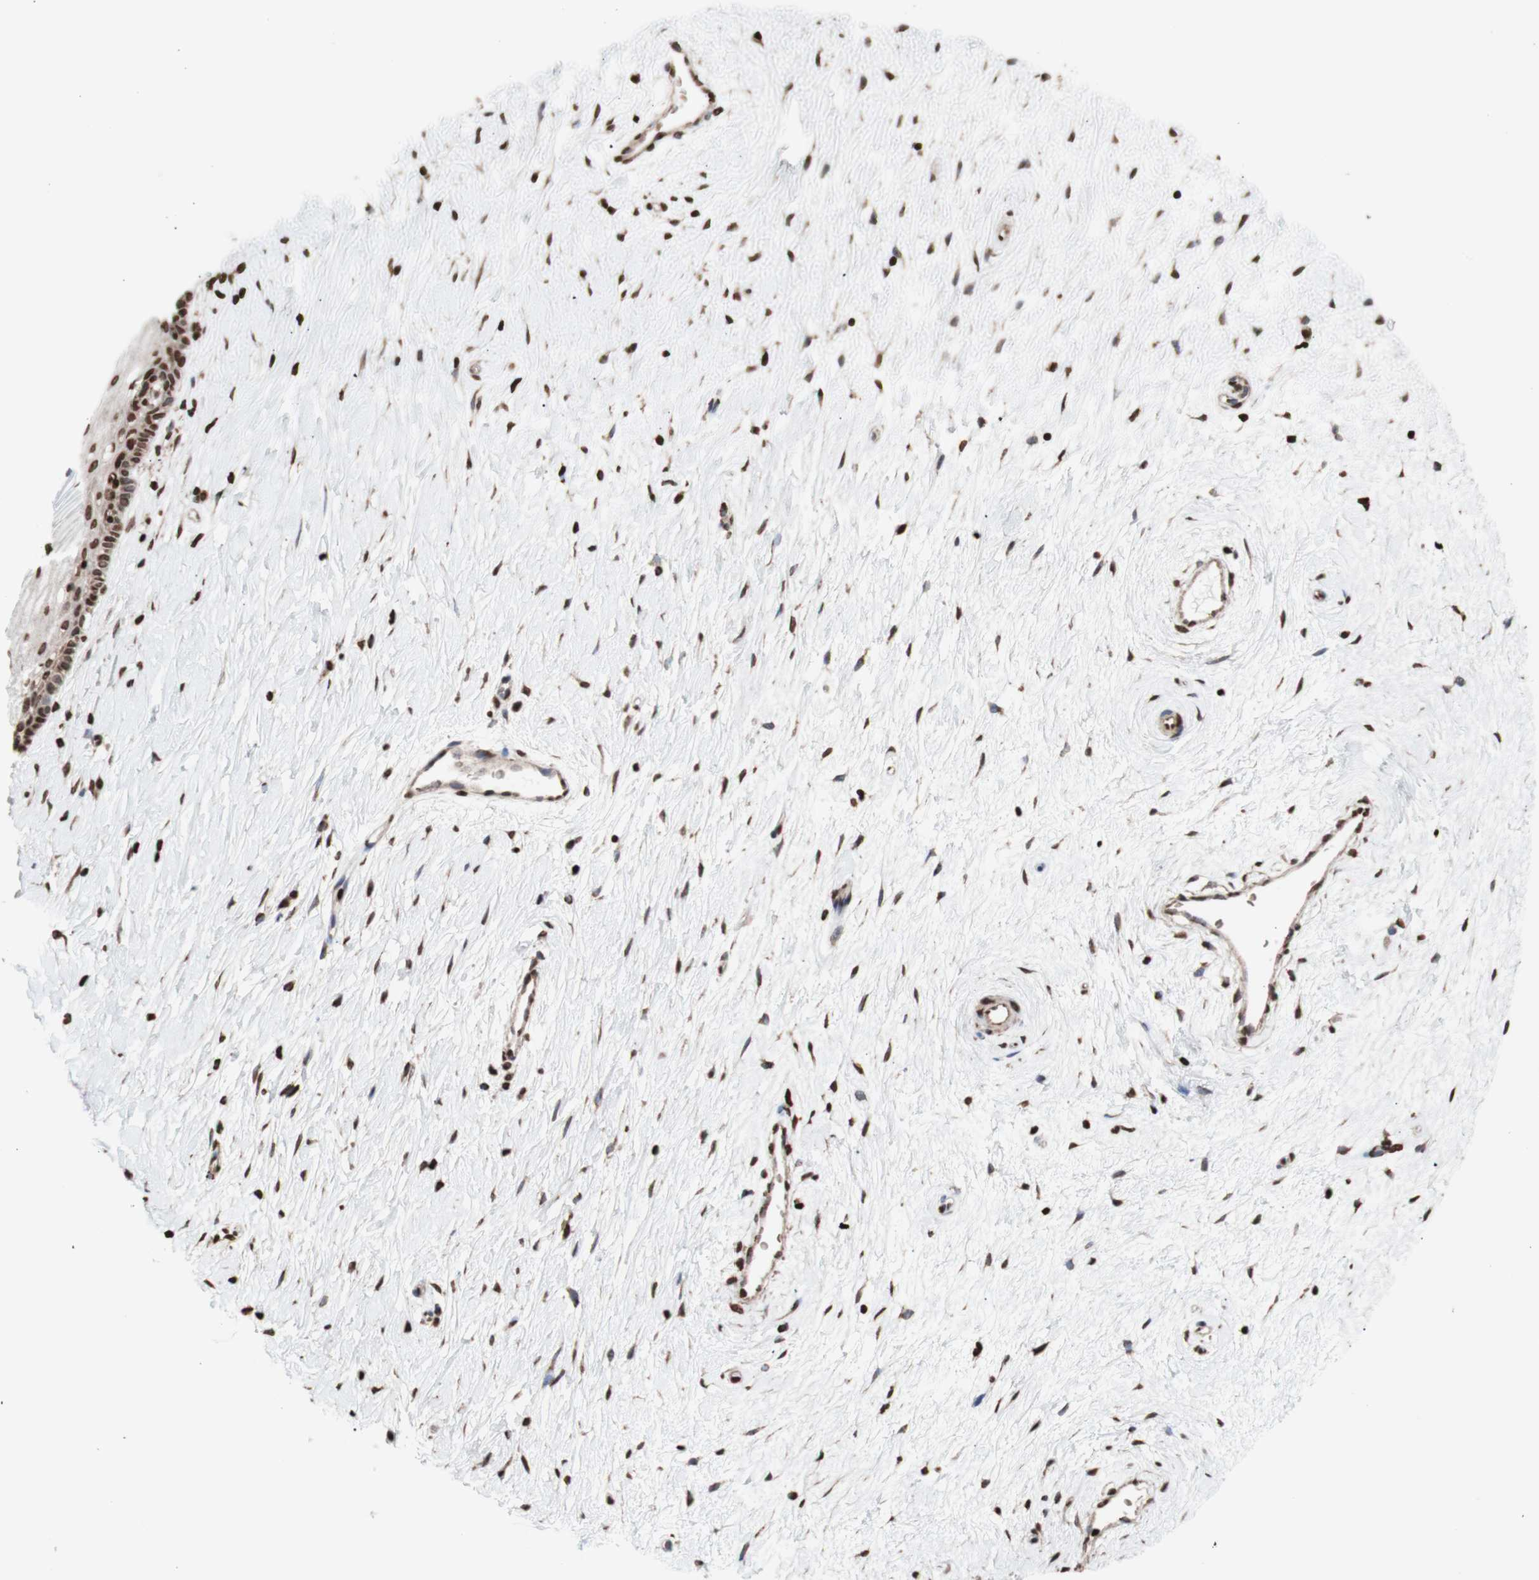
{"staining": {"intensity": "moderate", "quantity": ">75%", "location": "nuclear"}, "tissue": "cervix", "cell_type": "Glandular cells", "image_type": "normal", "snomed": [{"axis": "morphology", "description": "Normal tissue, NOS"}, {"axis": "topography", "description": "Cervix"}], "caption": "A photomicrograph showing moderate nuclear expression in about >75% of glandular cells in unremarkable cervix, as visualized by brown immunohistochemical staining.", "gene": "SNAI2", "patient": {"sex": "female", "age": 39}}